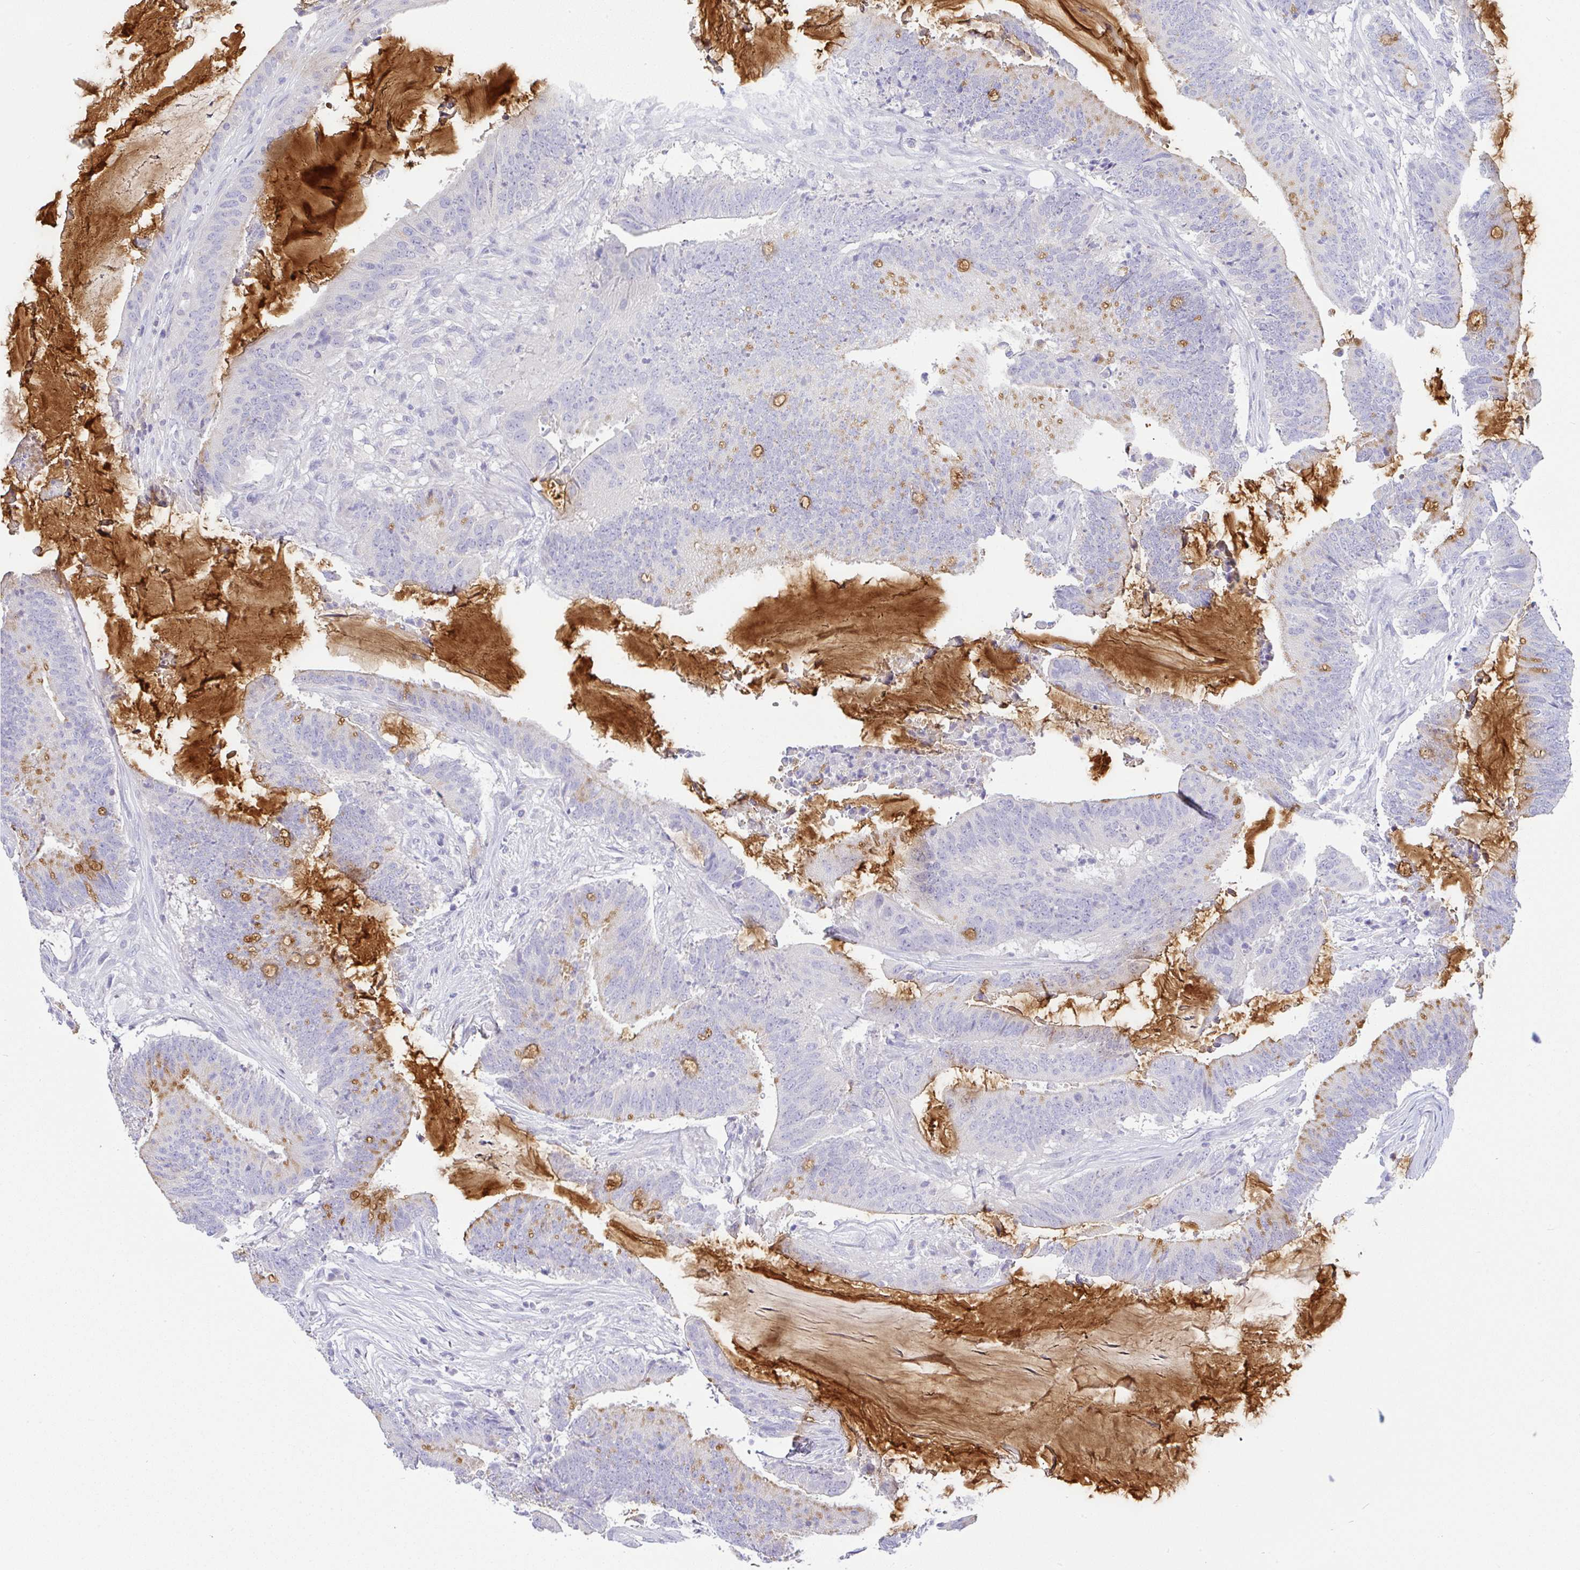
{"staining": {"intensity": "moderate", "quantity": "<25%", "location": "cytoplasmic/membranous"}, "tissue": "colorectal cancer", "cell_type": "Tumor cells", "image_type": "cancer", "snomed": [{"axis": "morphology", "description": "Adenocarcinoma, NOS"}, {"axis": "topography", "description": "Colon"}], "caption": "Approximately <25% of tumor cells in colorectal cancer (adenocarcinoma) show moderate cytoplasmic/membranous protein staining as visualized by brown immunohistochemical staining.", "gene": "SERPINE3", "patient": {"sex": "female", "age": 43}}